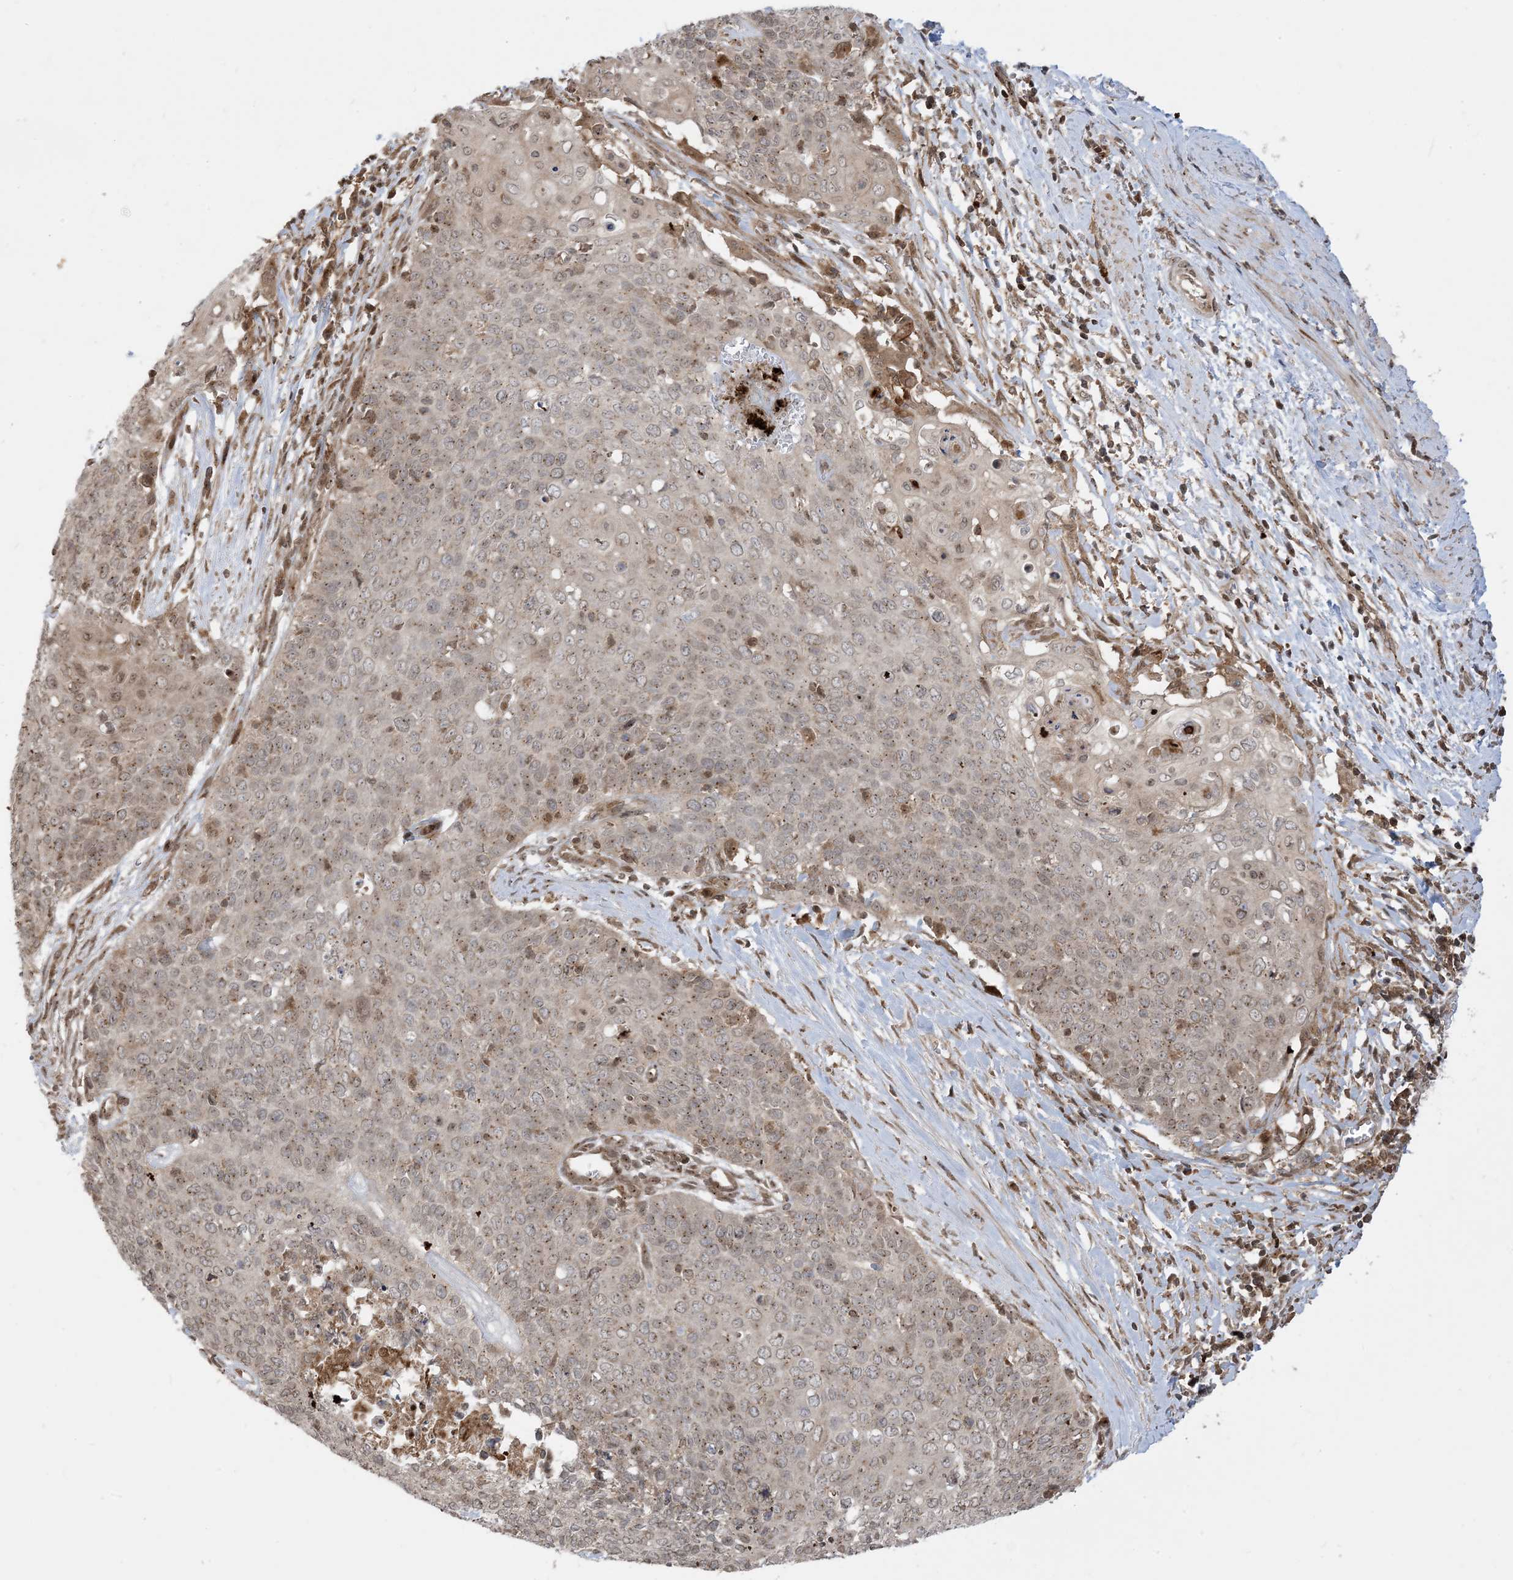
{"staining": {"intensity": "weak", "quantity": "<25%", "location": "cytoplasmic/membranous"}, "tissue": "cervical cancer", "cell_type": "Tumor cells", "image_type": "cancer", "snomed": [{"axis": "morphology", "description": "Squamous cell carcinoma, NOS"}, {"axis": "topography", "description": "Cervix"}], "caption": "High power microscopy micrograph of an immunohistochemistry micrograph of cervical cancer, revealing no significant positivity in tumor cells. (Brightfield microscopy of DAB IHC at high magnification).", "gene": "CASP4", "patient": {"sex": "female", "age": 39}}